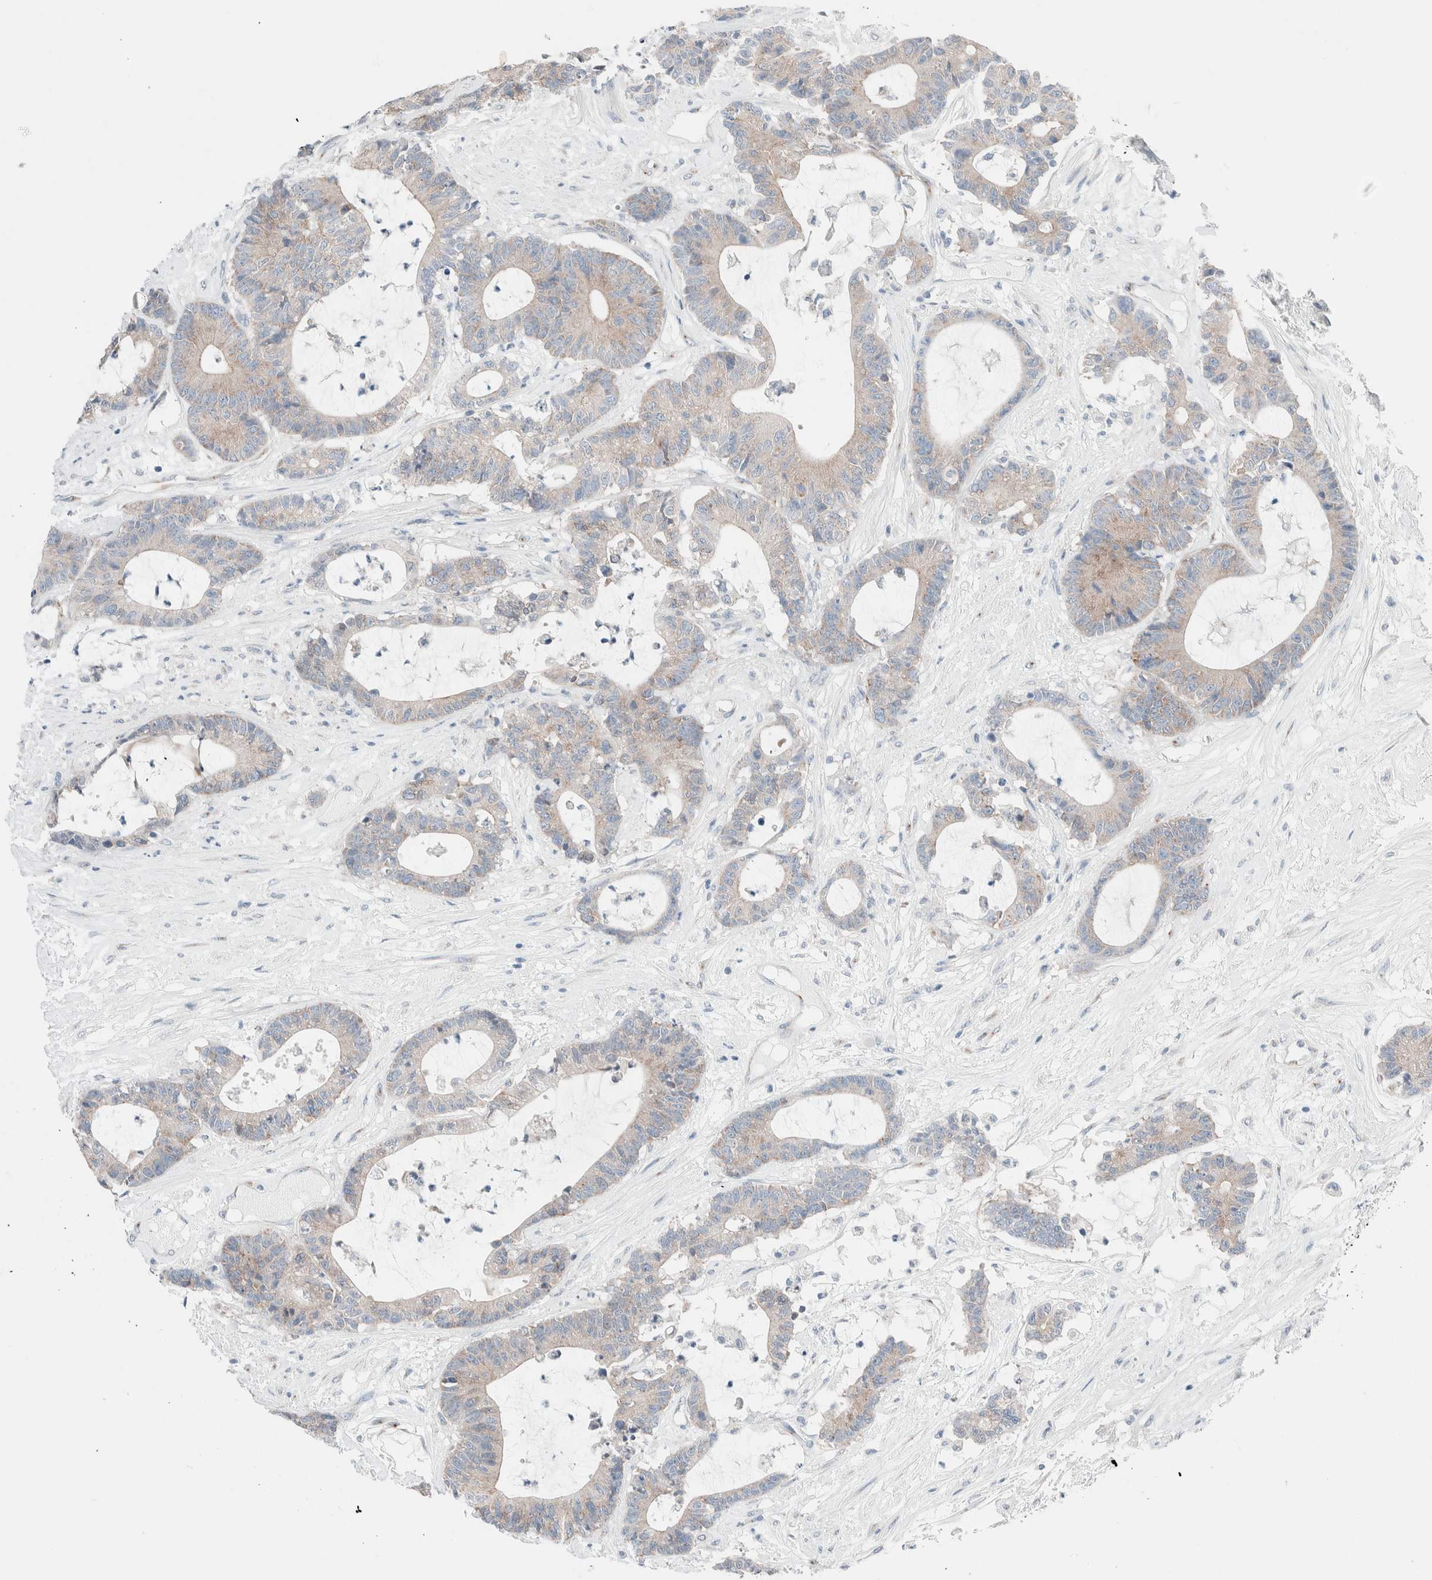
{"staining": {"intensity": "weak", "quantity": "<25%", "location": "cytoplasmic/membranous"}, "tissue": "colorectal cancer", "cell_type": "Tumor cells", "image_type": "cancer", "snomed": [{"axis": "morphology", "description": "Adenocarcinoma, NOS"}, {"axis": "topography", "description": "Colon"}], "caption": "The immunohistochemistry (IHC) image has no significant positivity in tumor cells of colorectal cancer (adenocarcinoma) tissue.", "gene": "CASC3", "patient": {"sex": "female", "age": 84}}